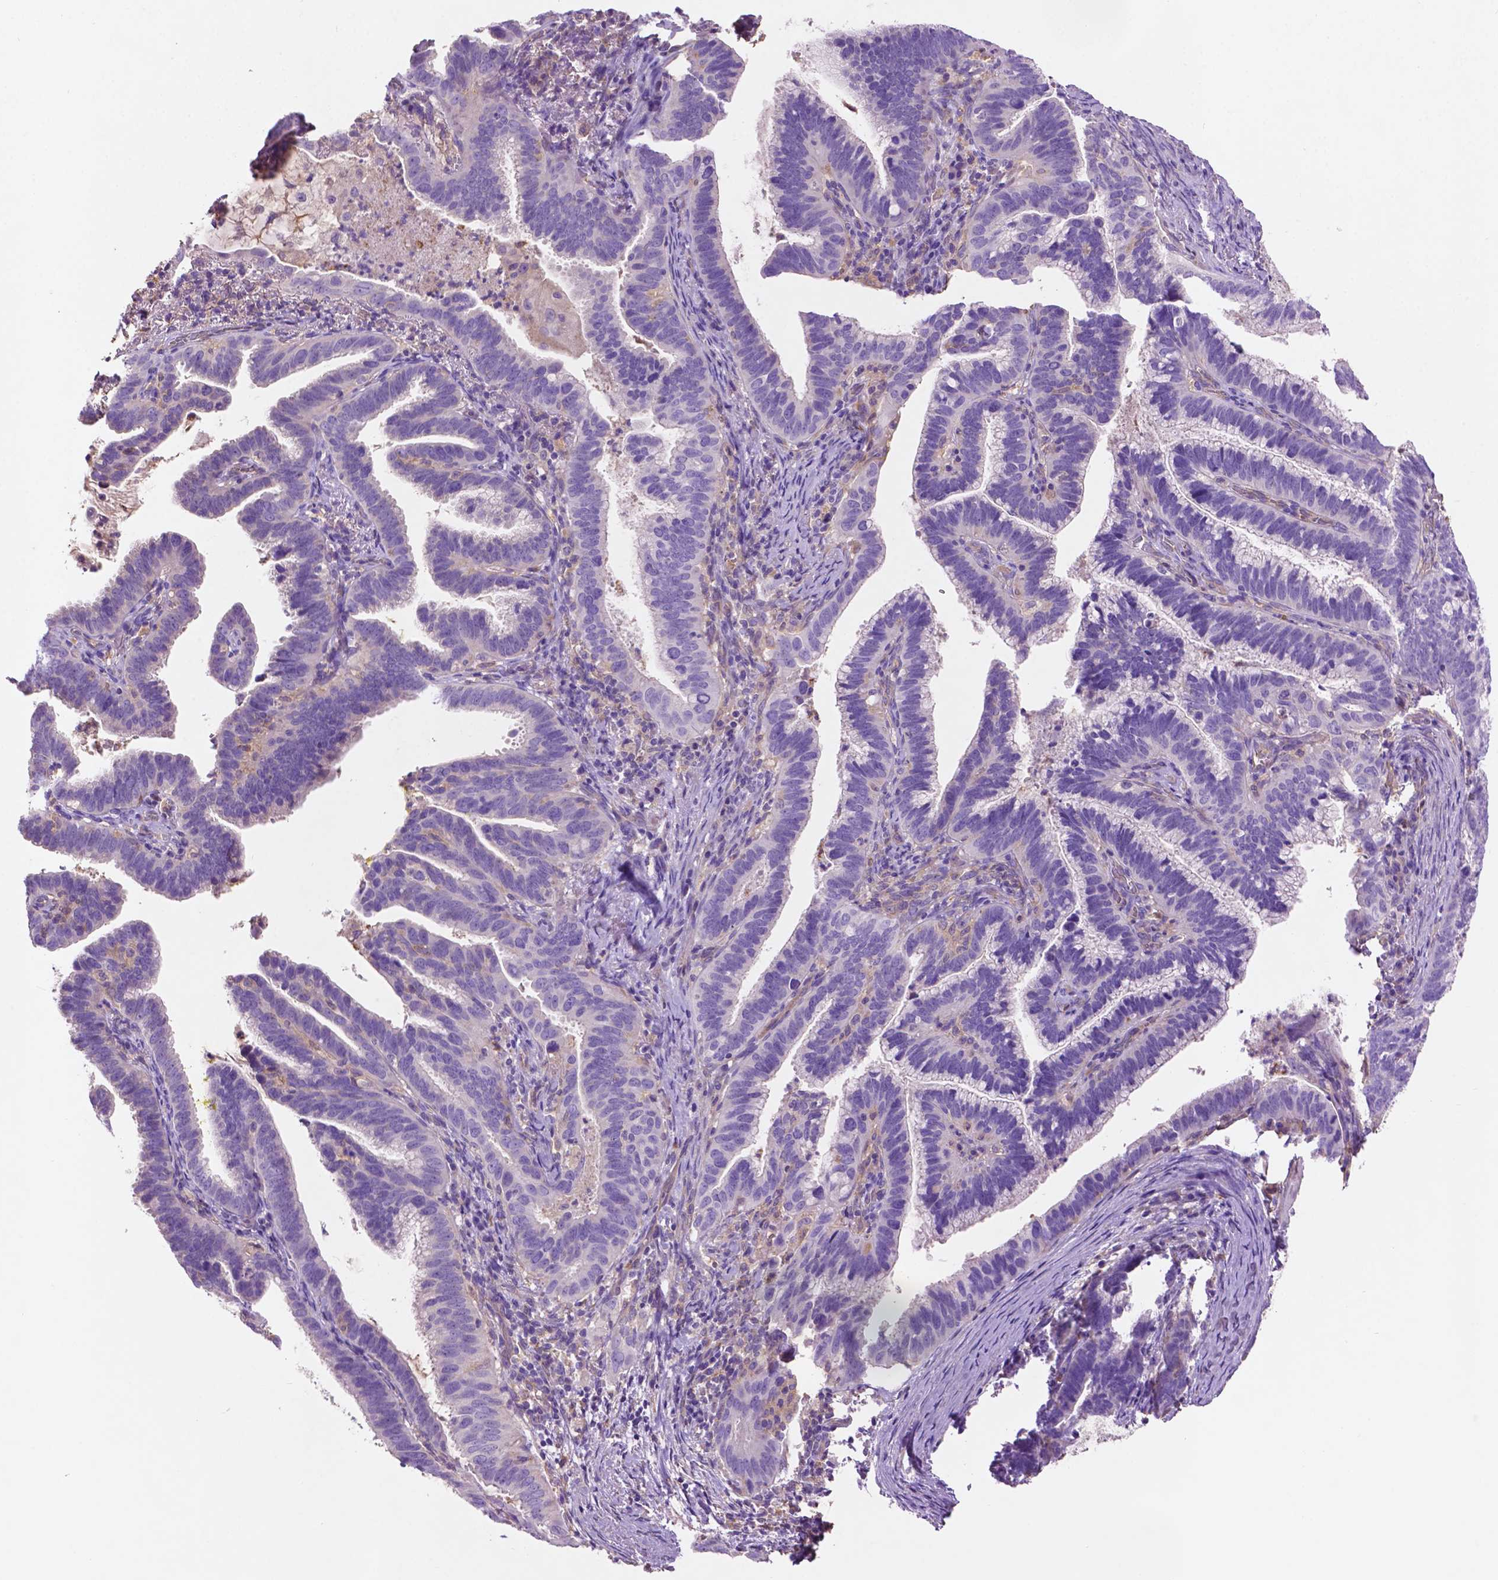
{"staining": {"intensity": "negative", "quantity": "none", "location": "none"}, "tissue": "cervical cancer", "cell_type": "Tumor cells", "image_type": "cancer", "snomed": [{"axis": "morphology", "description": "Adenocarcinoma, NOS"}, {"axis": "topography", "description": "Cervix"}], "caption": "Histopathology image shows no significant protein staining in tumor cells of cervical adenocarcinoma.", "gene": "GDPD5", "patient": {"sex": "female", "age": 61}}